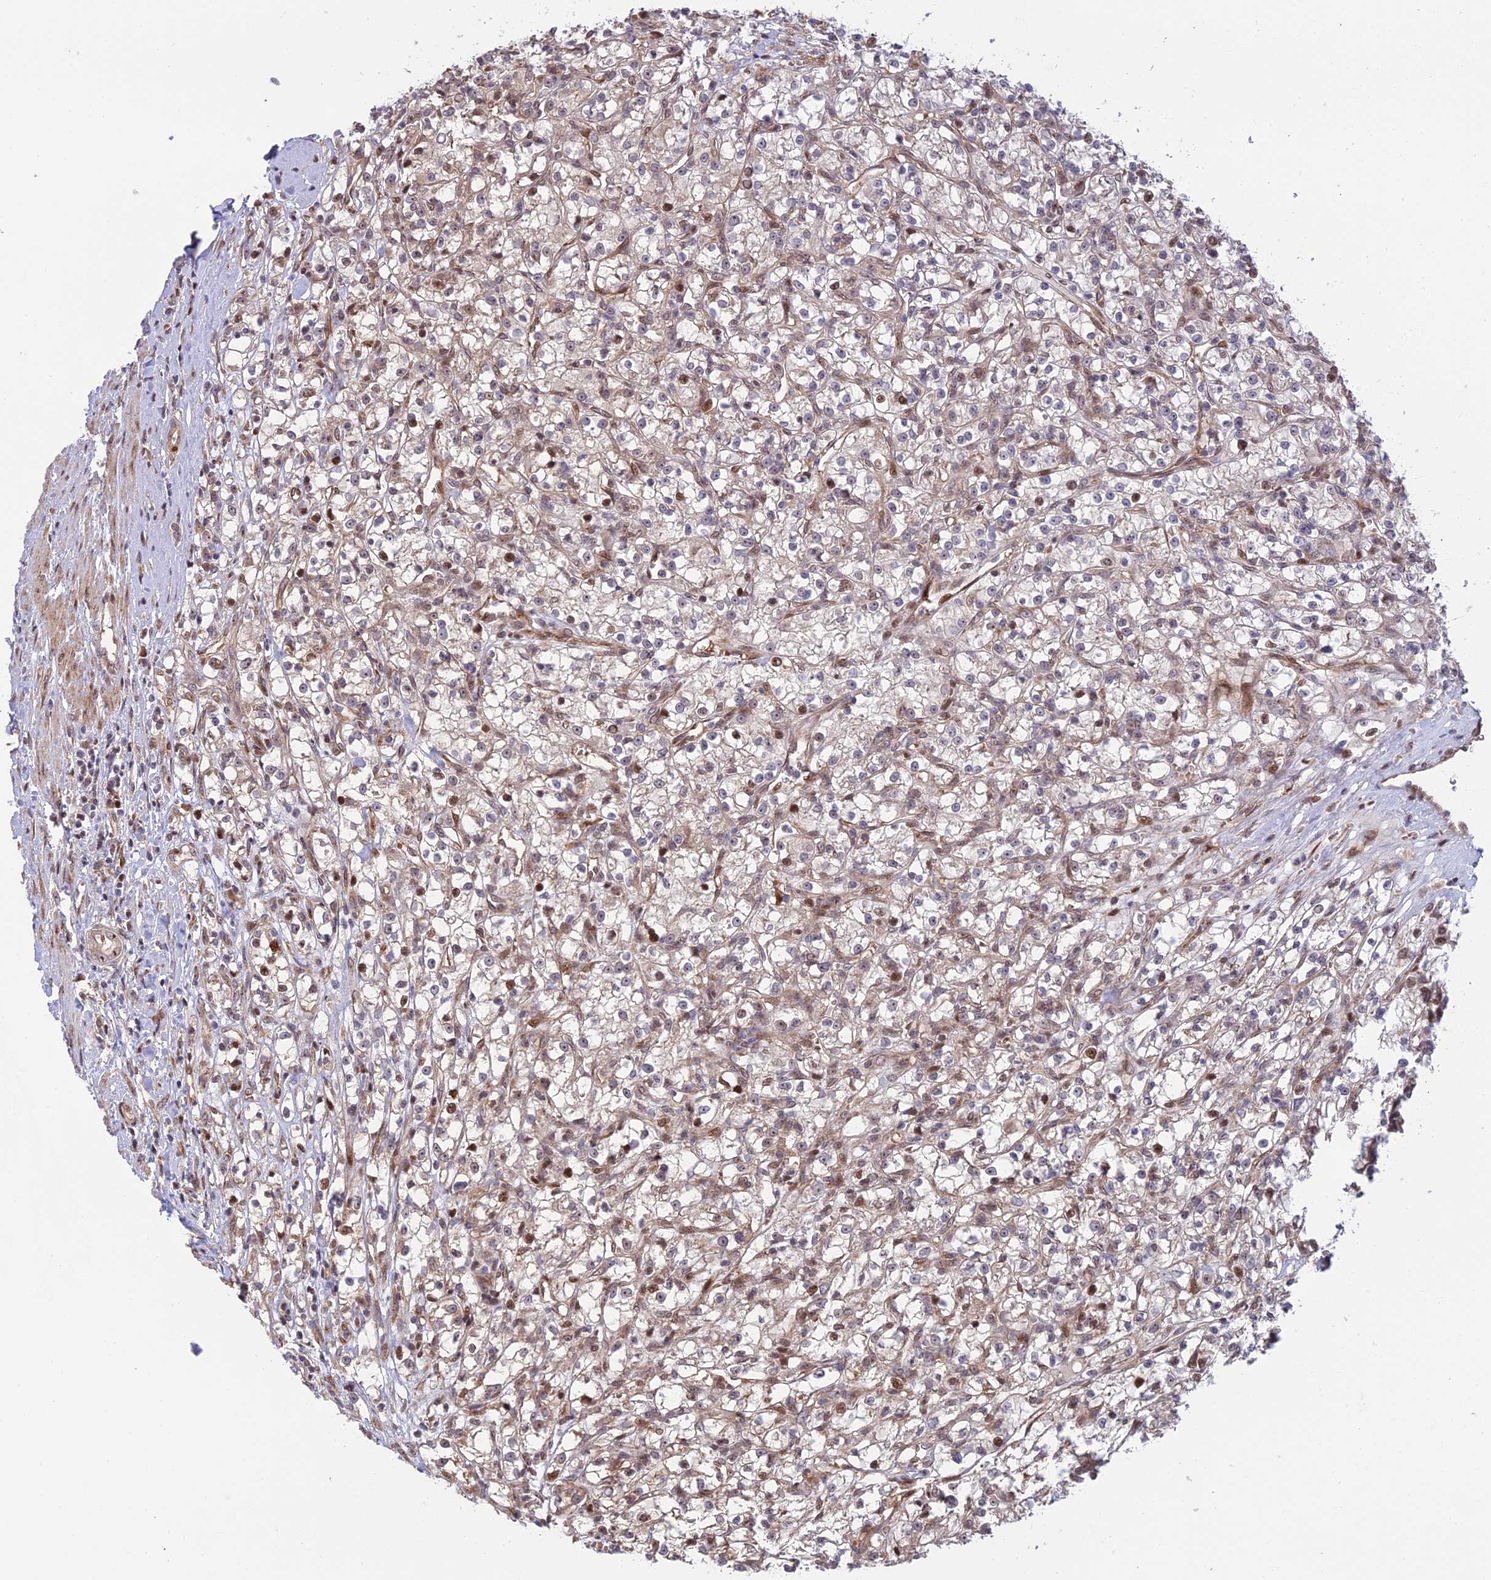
{"staining": {"intensity": "moderate", "quantity": "<25%", "location": "nuclear"}, "tissue": "renal cancer", "cell_type": "Tumor cells", "image_type": "cancer", "snomed": [{"axis": "morphology", "description": "Adenocarcinoma, NOS"}, {"axis": "topography", "description": "Kidney"}], "caption": "Human adenocarcinoma (renal) stained with a protein marker displays moderate staining in tumor cells.", "gene": "UFSP2", "patient": {"sex": "female", "age": 59}}